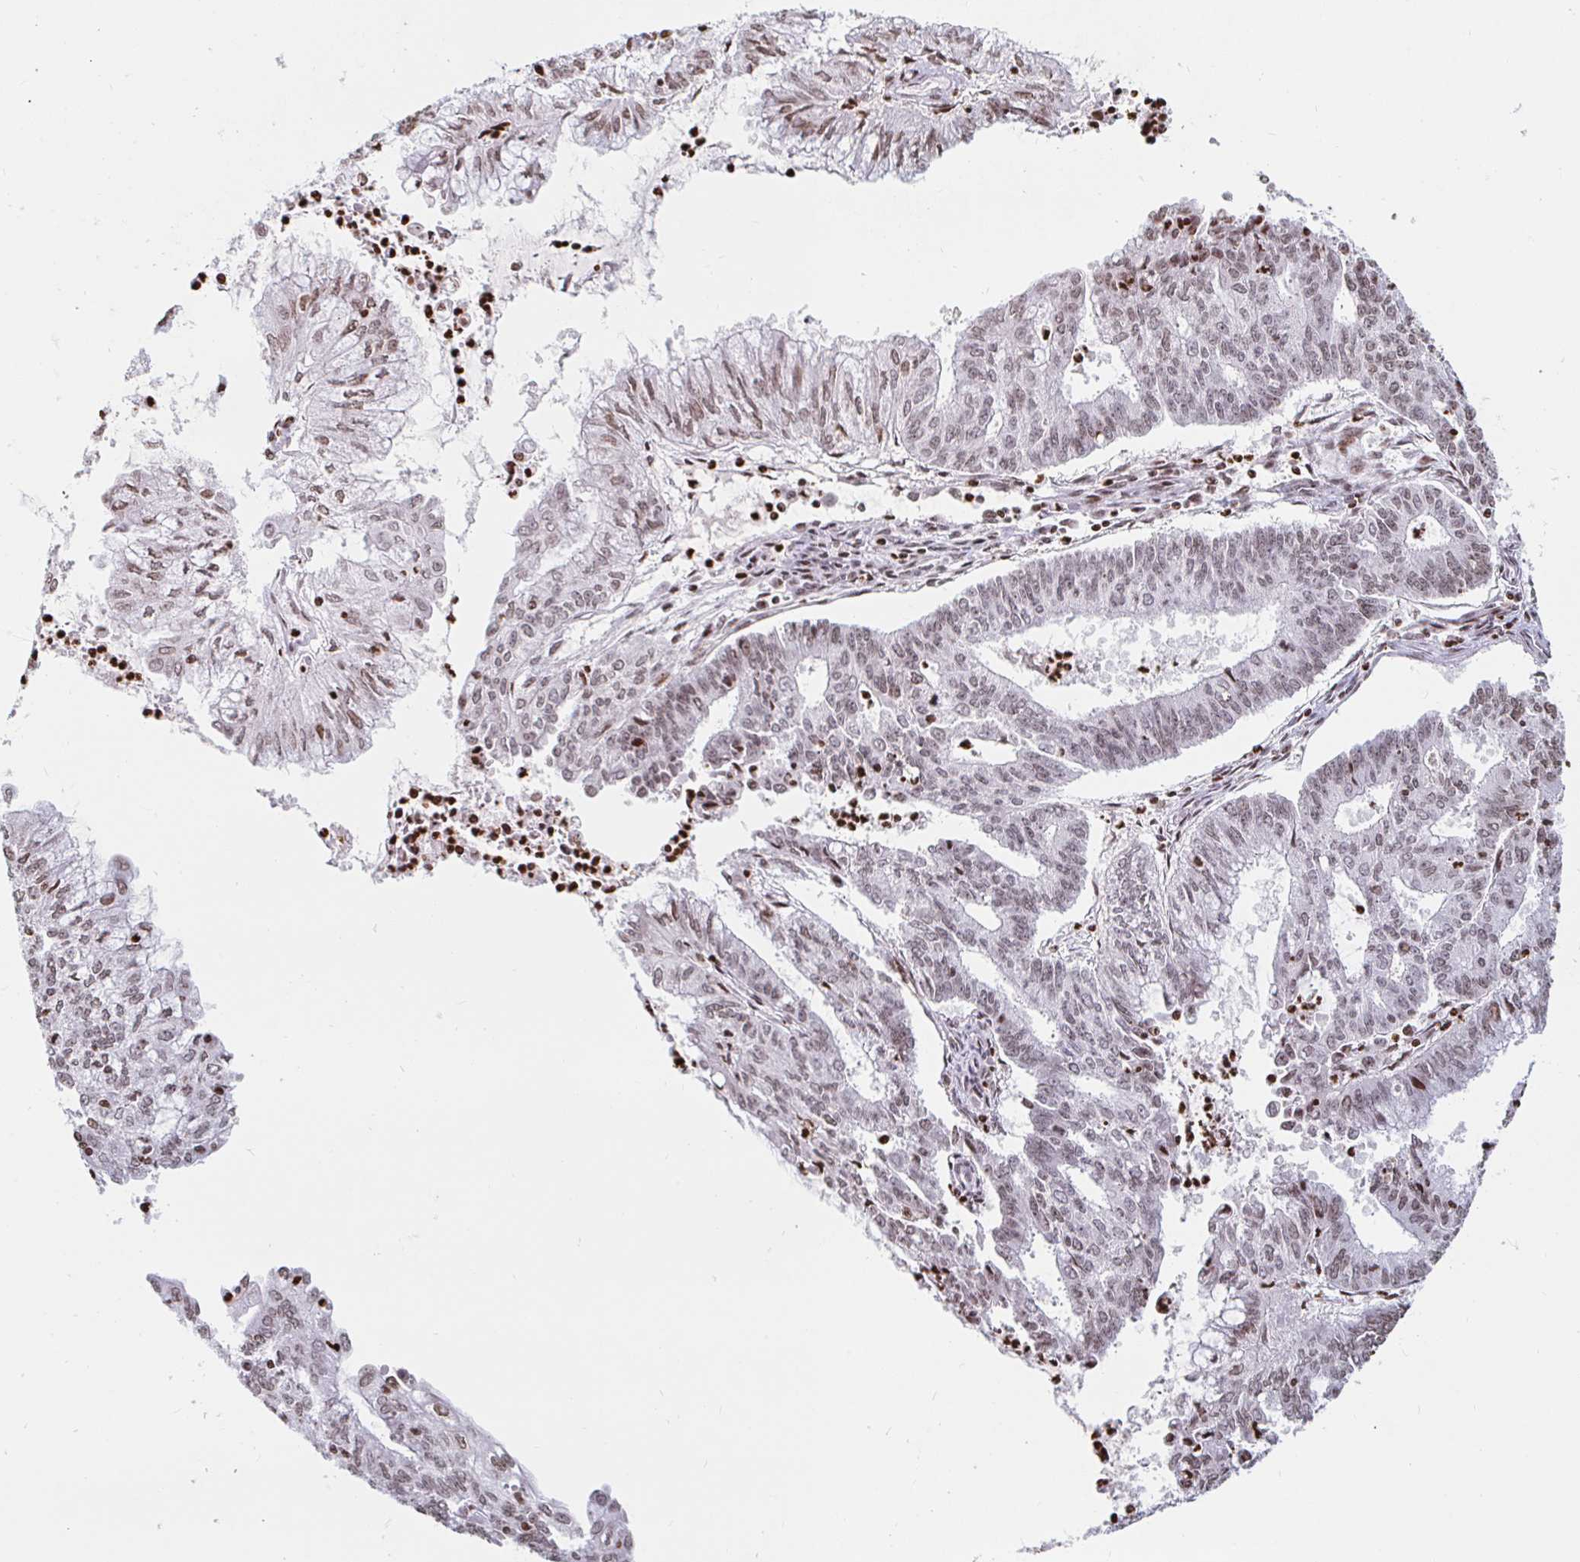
{"staining": {"intensity": "weak", "quantity": ">75%", "location": "nuclear"}, "tissue": "endometrial cancer", "cell_type": "Tumor cells", "image_type": "cancer", "snomed": [{"axis": "morphology", "description": "Adenocarcinoma, NOS"}, {"axis": "topography", "description": "Endometrium"}], "caption": "A brown stain labels weak nuclear positivity of a protein in endometrial cancer tumor cells.", "gene": "HOXC10", "patient": {"sex": "female", "age": 61}}